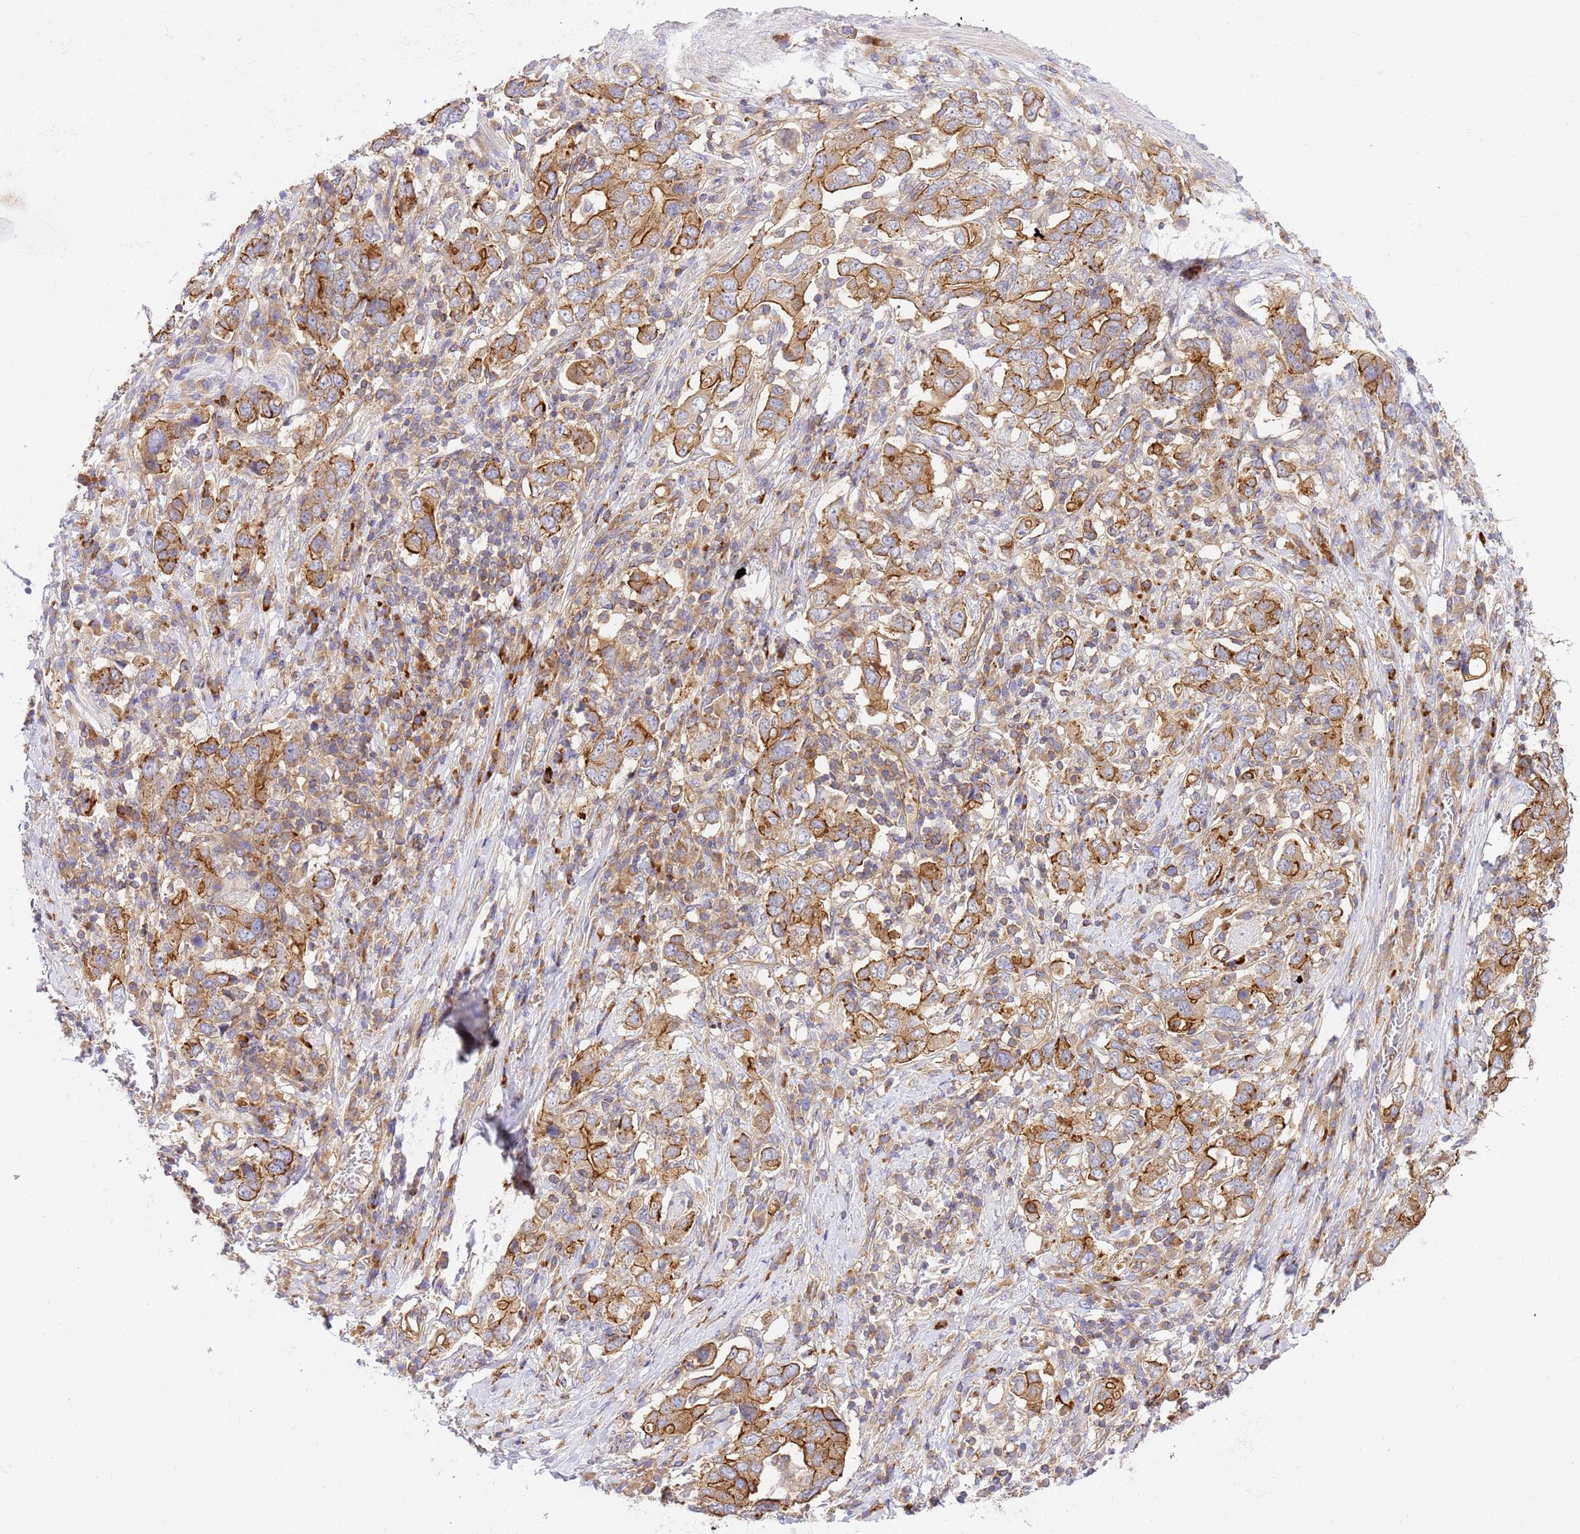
{"staining": {"intensity": "moderate", "quantity": ">75%", "location": "cytoplasmic/membranous"}, "tissue": "stomach cancer", "cell_type": "Tumor cells", "image_type": "cancer", "snomed": [{"axis": "morphology", "description": "Adenocarcinoma, NOS"}, {"axis": "topography", "description": "Stomach, upper"}, {"axis": "topography", "description": "Stomach"}], "caption": "Immunohistochemical staining of stomach adenocarcinoma displays moderate cytoplasmic/membranous protein staining in approximately >75% of tumor cells.", "gene": "EFCAB8", "patient": {"sex": "male", "age": 62}}